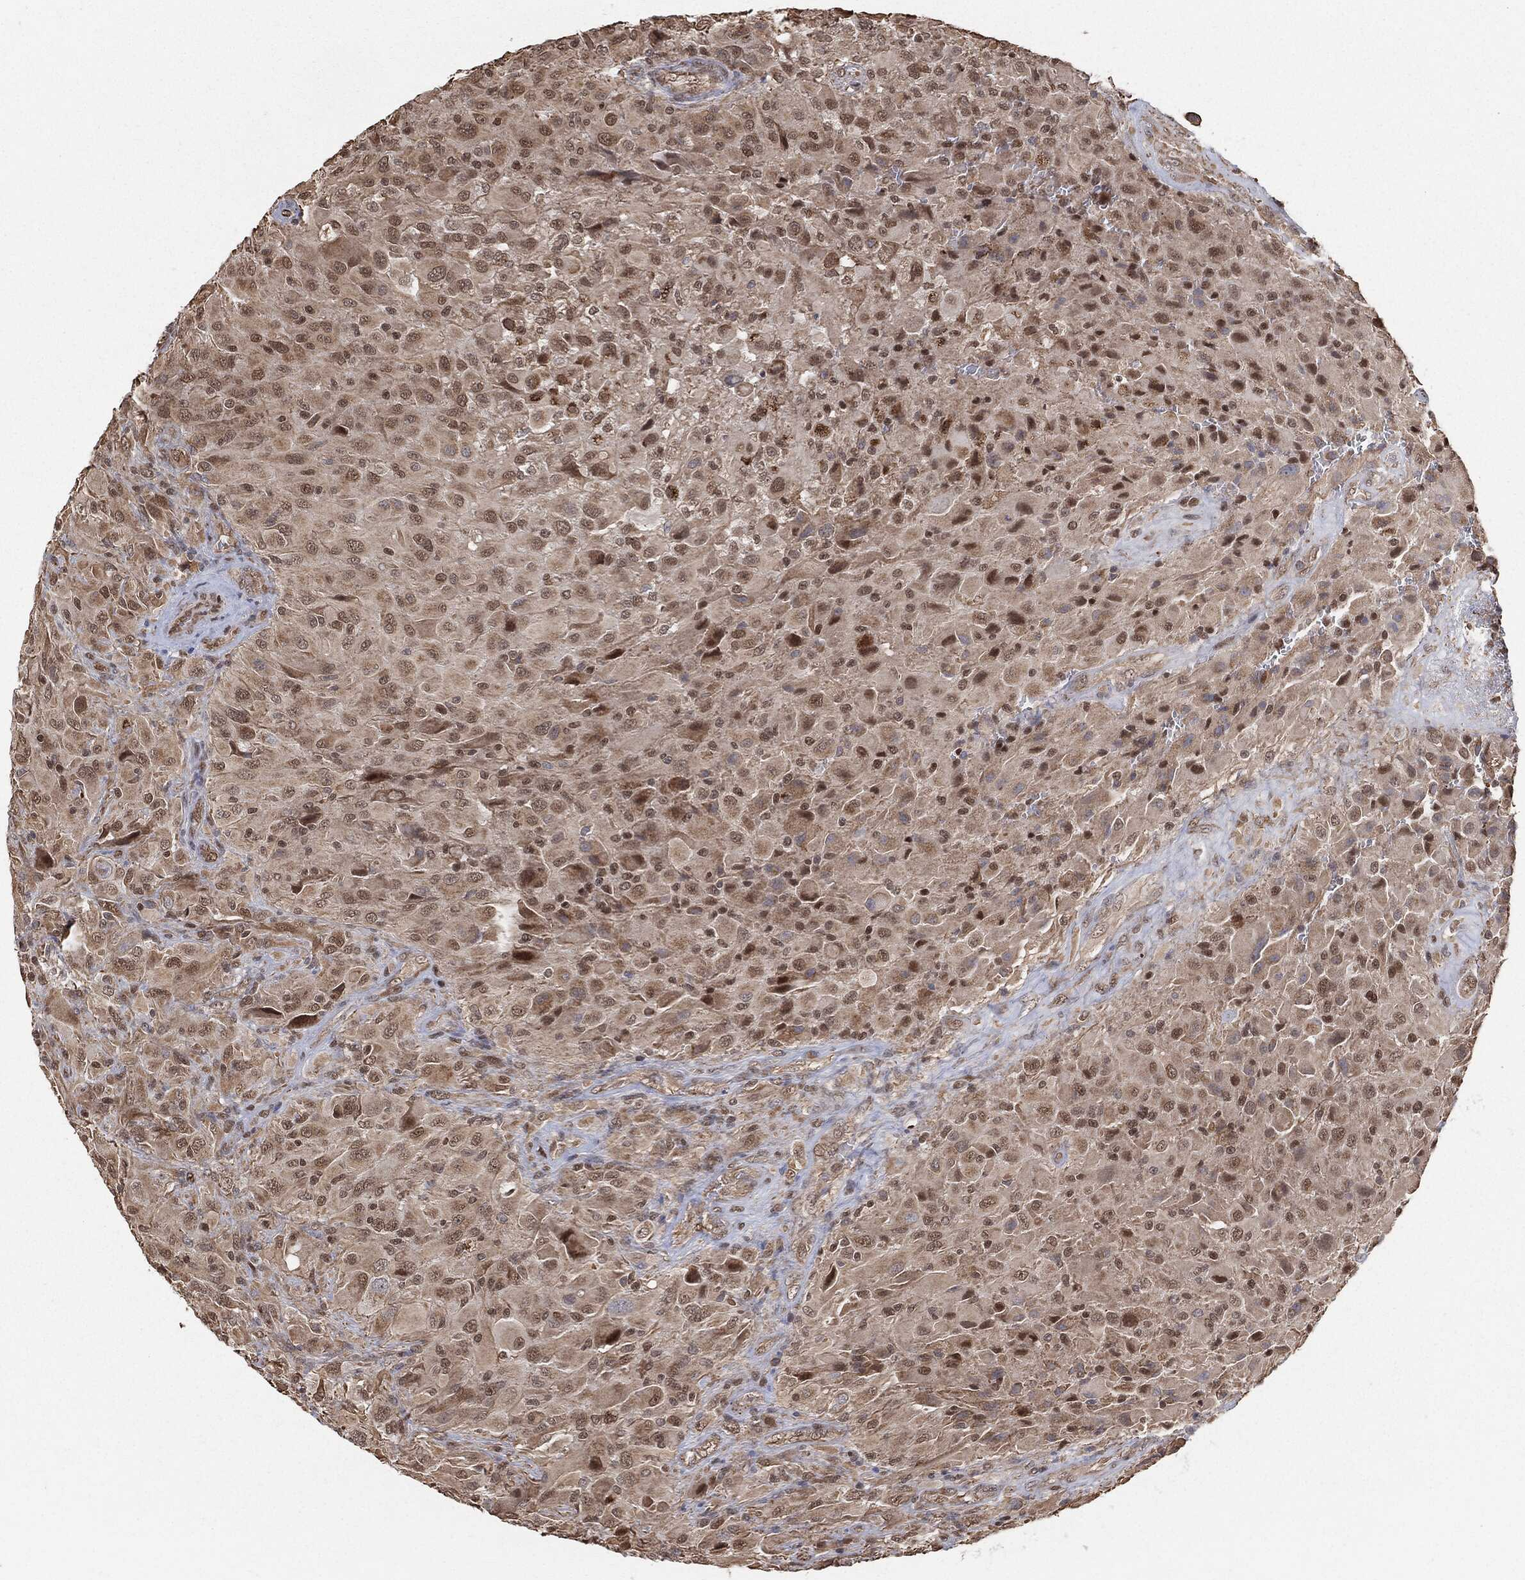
{"staining": {"intensity": "moderate", "quantity": "25%-75%", "location": "nuclear"}, "tissue": "glioma", "cell_type": "Tumor cells", "image_type": "cancer", "snomed": [{"axis": "morphology", "description": "Glioma, malignant, High grade"}, {"axis": "topography", "description": "Cerebral cortex"}], "caption": "High-grade glioma (malignant) stained with a brown dye demonstrates moderate nuclear positive positivity in about 25%-75% of tumor cells.", "gene": "TP53RK", "patient": {"sex": "male", "age": 35}}